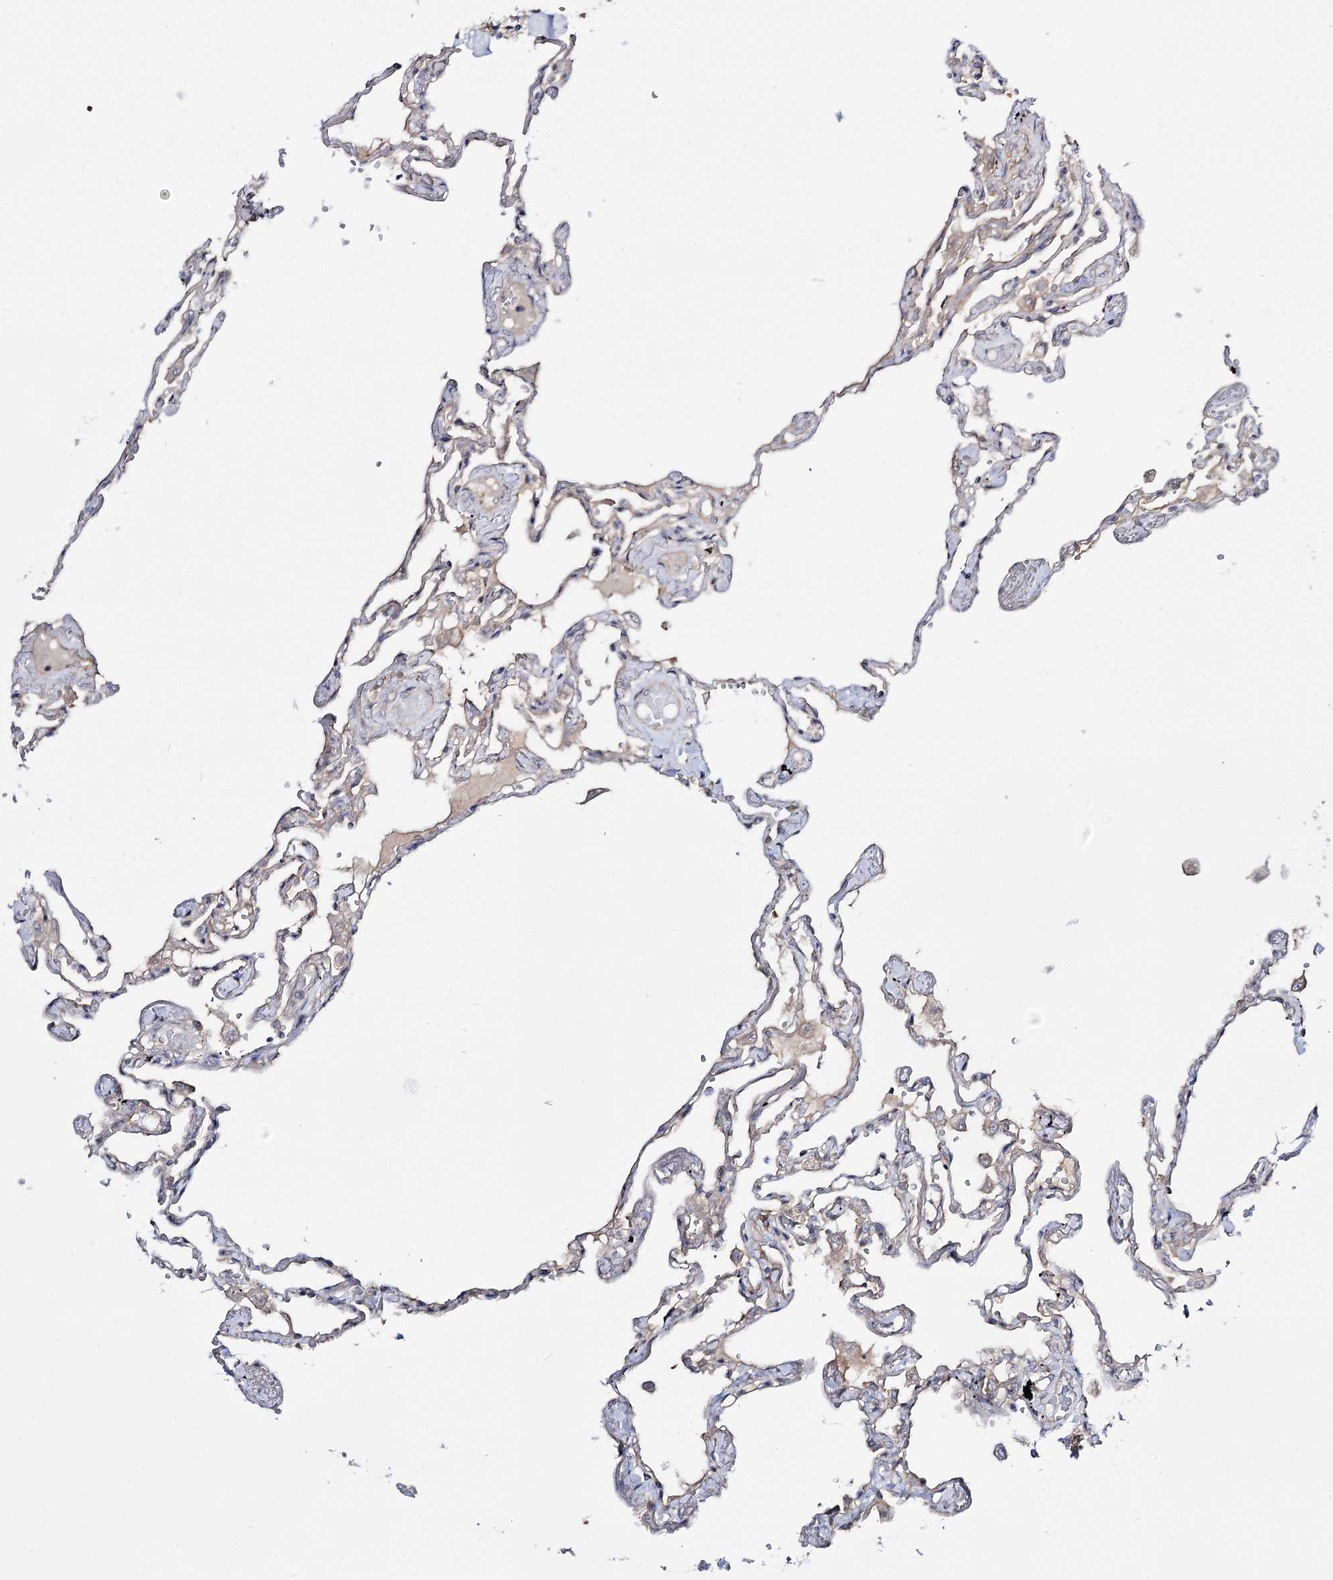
{"staining": {"intensity": "negative", "quantity": "none", "location": "none"}, "tissue": "lung", "cell_type": "Alveolar cells", "image_type": "normal", "snomed": [{"axis": "morphology", "description": "Normal tissue, NOS"}, {"axis": "topography", "description": "Lung"}], "caption": "Alveolar cells are negative for brown protein staining in normal lung. (Immunohistochemistry (ihc), brightfield microscopy, high magnification).", "gene": "C11orf80", "patient": {"sex": "female", "age": 67}}